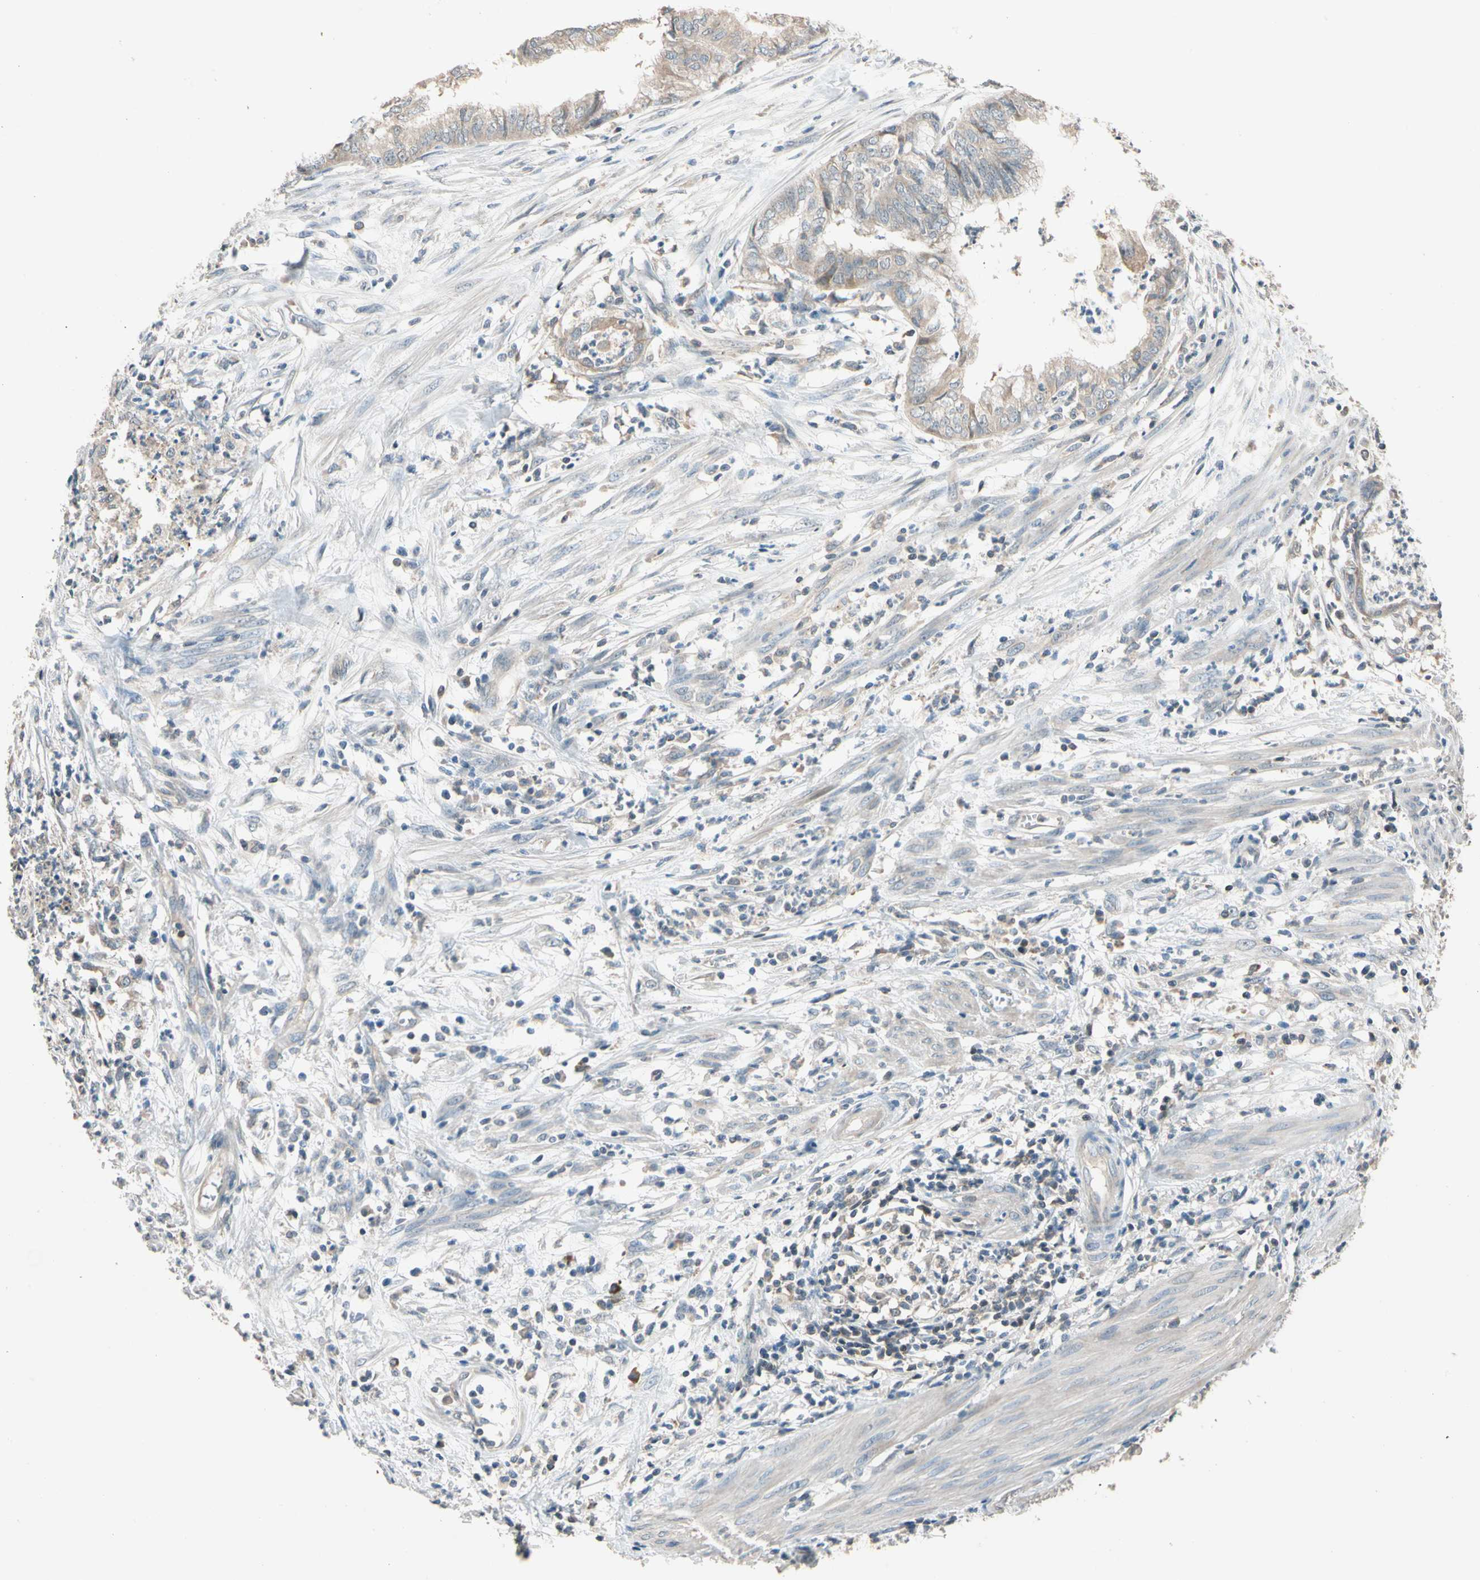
{"staining": {"intensity": "weak", "quantity": ">75%", "location": "cytoplasmic/membranous"}, "tissue": "endometrial cancer", "cell_type": "Tumor cells", "image_type": "cancer", "snomed": [{"axis": "morphology", "description": "Necrosis, NOS"}, {"axis": "morphology", "description": "Adenocarcinoma, NOS"}, {"axis": "topography", "description": "Endometrium"}], "caption": "Immunohistochemical staining of human endometrial cancer (adenocarcinoma) demonstrates weak cytoplasmic/membranous protein expression in about >75% of tumor cells. Using DAB (brown) and hematoxylin (blue) stains, captured at high magnification using brightfield microscopy.", "gene": "MAP3K7", "patient": {"sex": "female", "age": 79}}